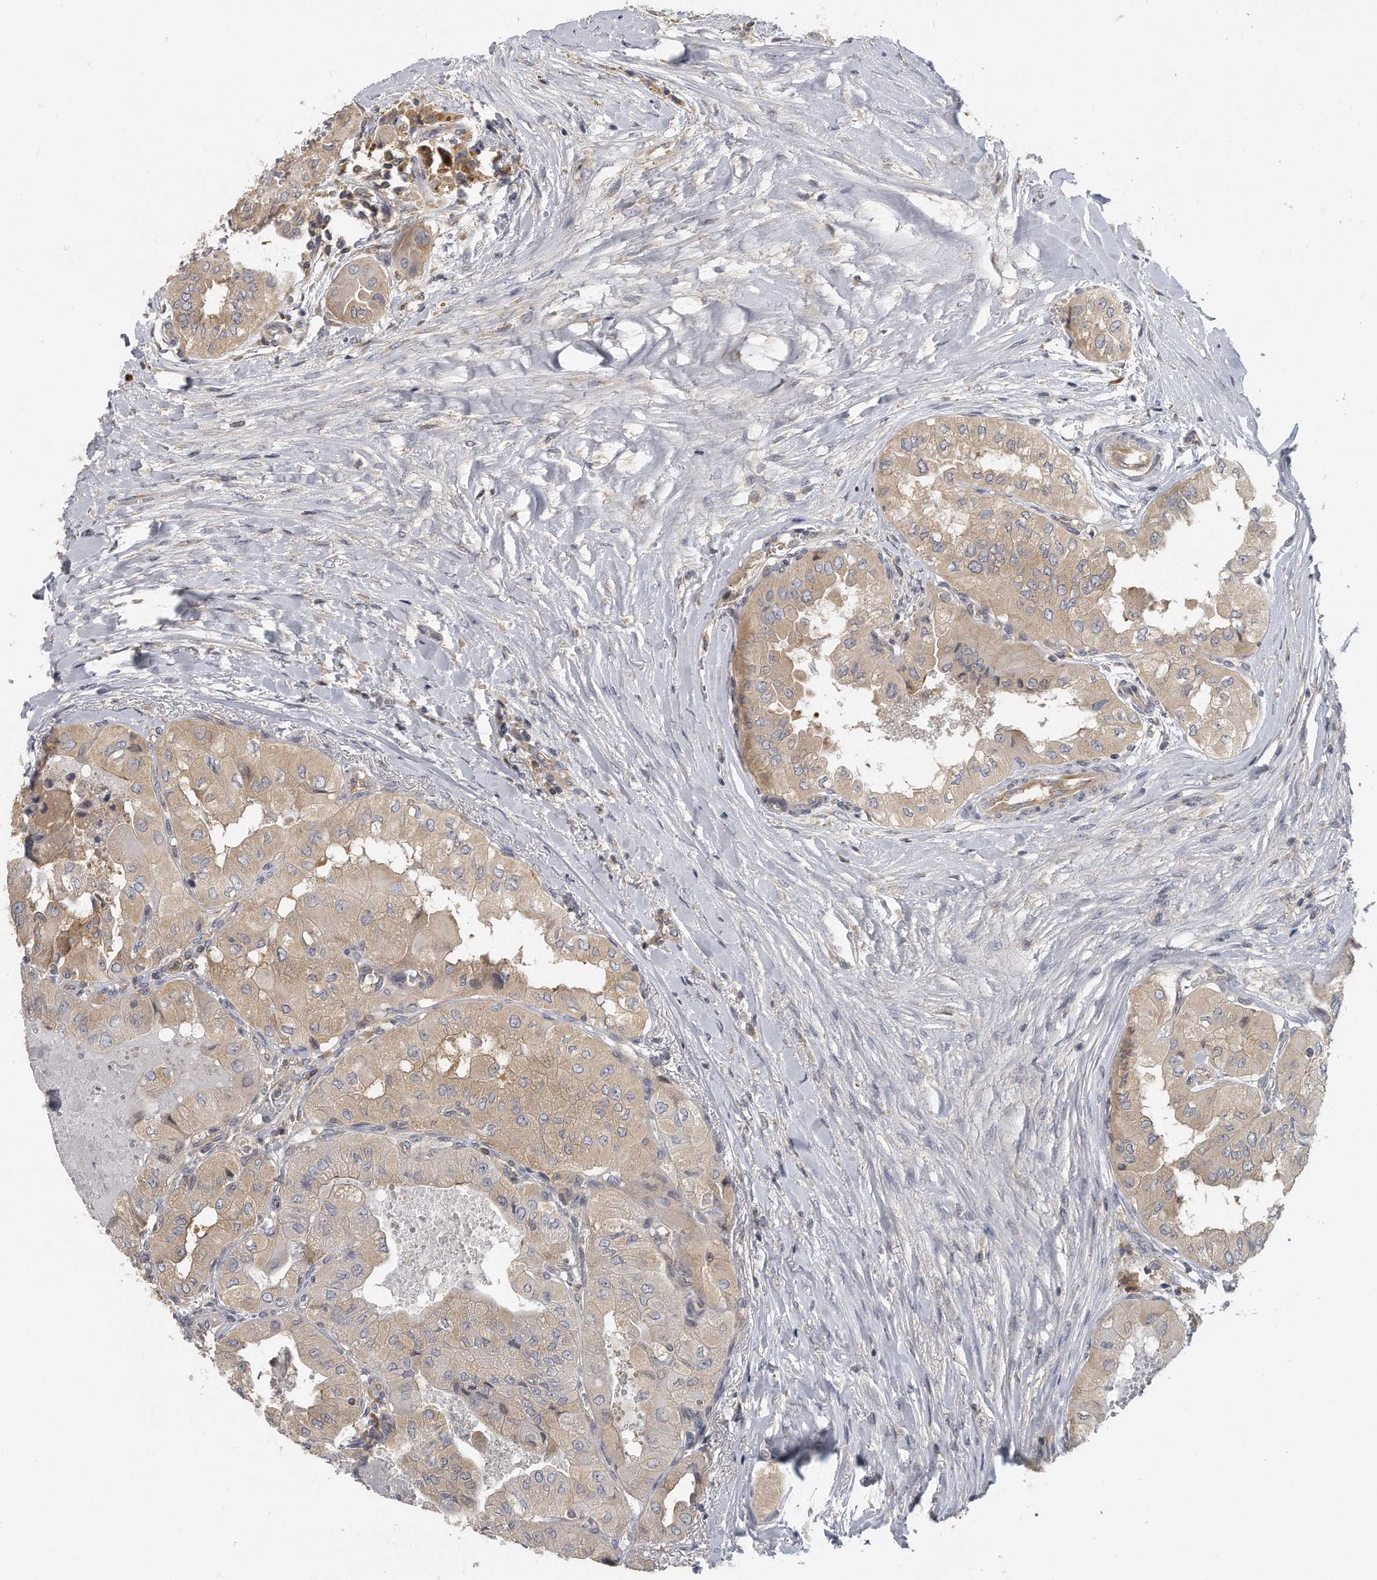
{"staining": {"intensity": "weak", "quantity": "25%-75%", "location": "cytoplasmic/membranous"}, "tissue": "thyroid cancer", "cell_type": "Tumor cells", "image_type": "cancer", "snomed": [{"axis": "morphology", "description": "Papillary adenocarcinoma, NOS"}, {"axis": "topography", "description": "Thyroid gland"}], "caption": "Thyroid cancer (papillary adenocarcinoma) stained with immunohistochemistry demonstrates weak cytoplasmic/membranous positivity in approximately 25%-75% of tumor cells.", "gene": "EIF3I", "patient": {"sex": "female", "age": 59}}